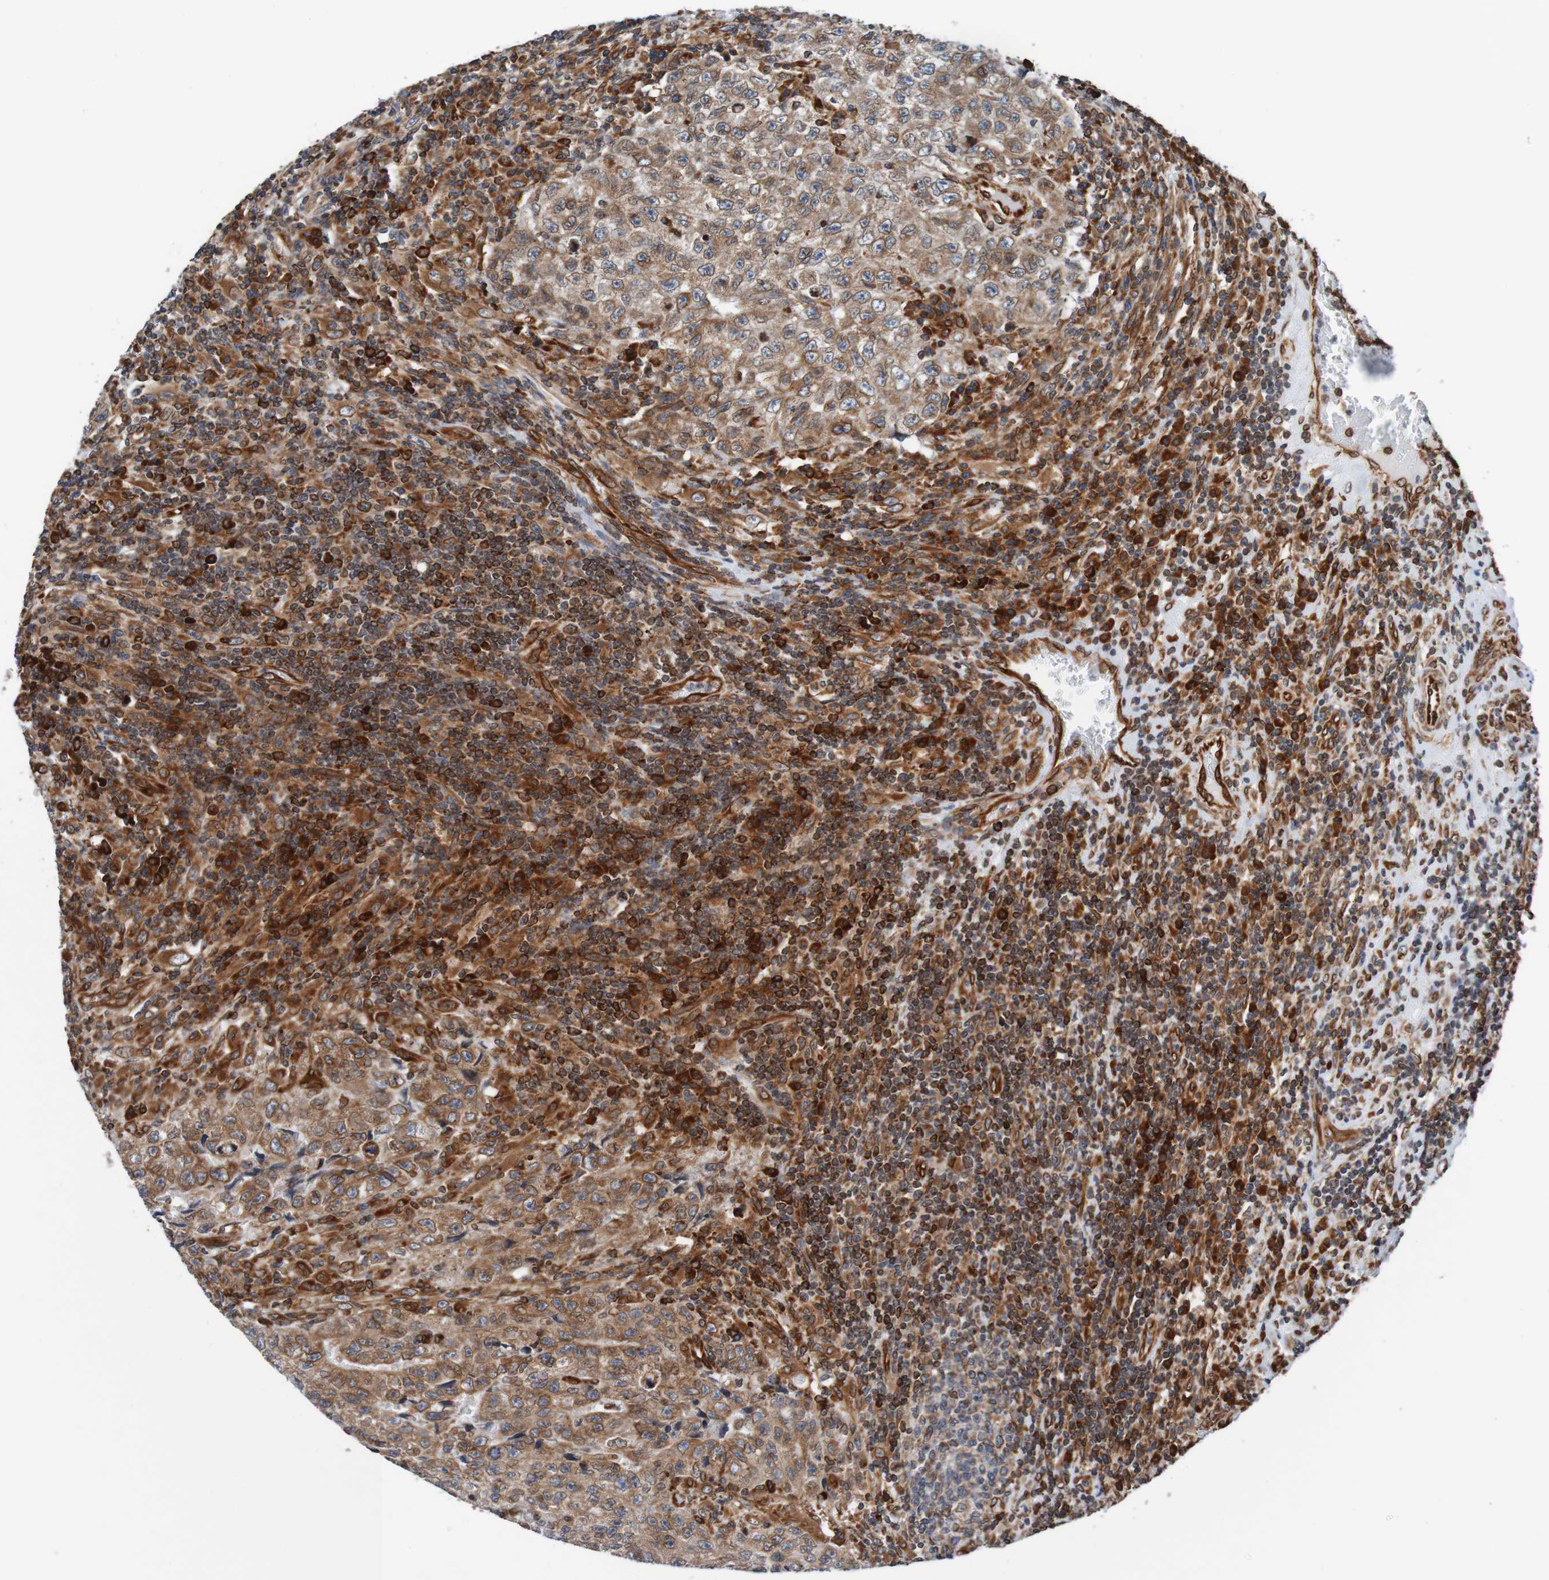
{"staining": {"intensity": "moderate", "quantity": ">75%", "location": "cytoplasmic/membranous,nuclear"}, "tissue": "testis cancer", "cell_type": "Tumor cells", "image_type": "cancer", "snomed": [{"axis": "morphology", "description": "Necrosis, NOS"}, {"axis": "morphology", "description": "Carcinoma, Embryonal, NOS"}, {"axis": "topography", "description": "Testis"}], "caption": "IHC (DAB) staining of human embryonal carcinoma (testis) demonstrates moderate cytoplasmic/membranous and nuclear protein positivity in approximately >75% of tumor cells.", "gene": "TMEM109", "patient": {"sex": "male", "age": 19}}